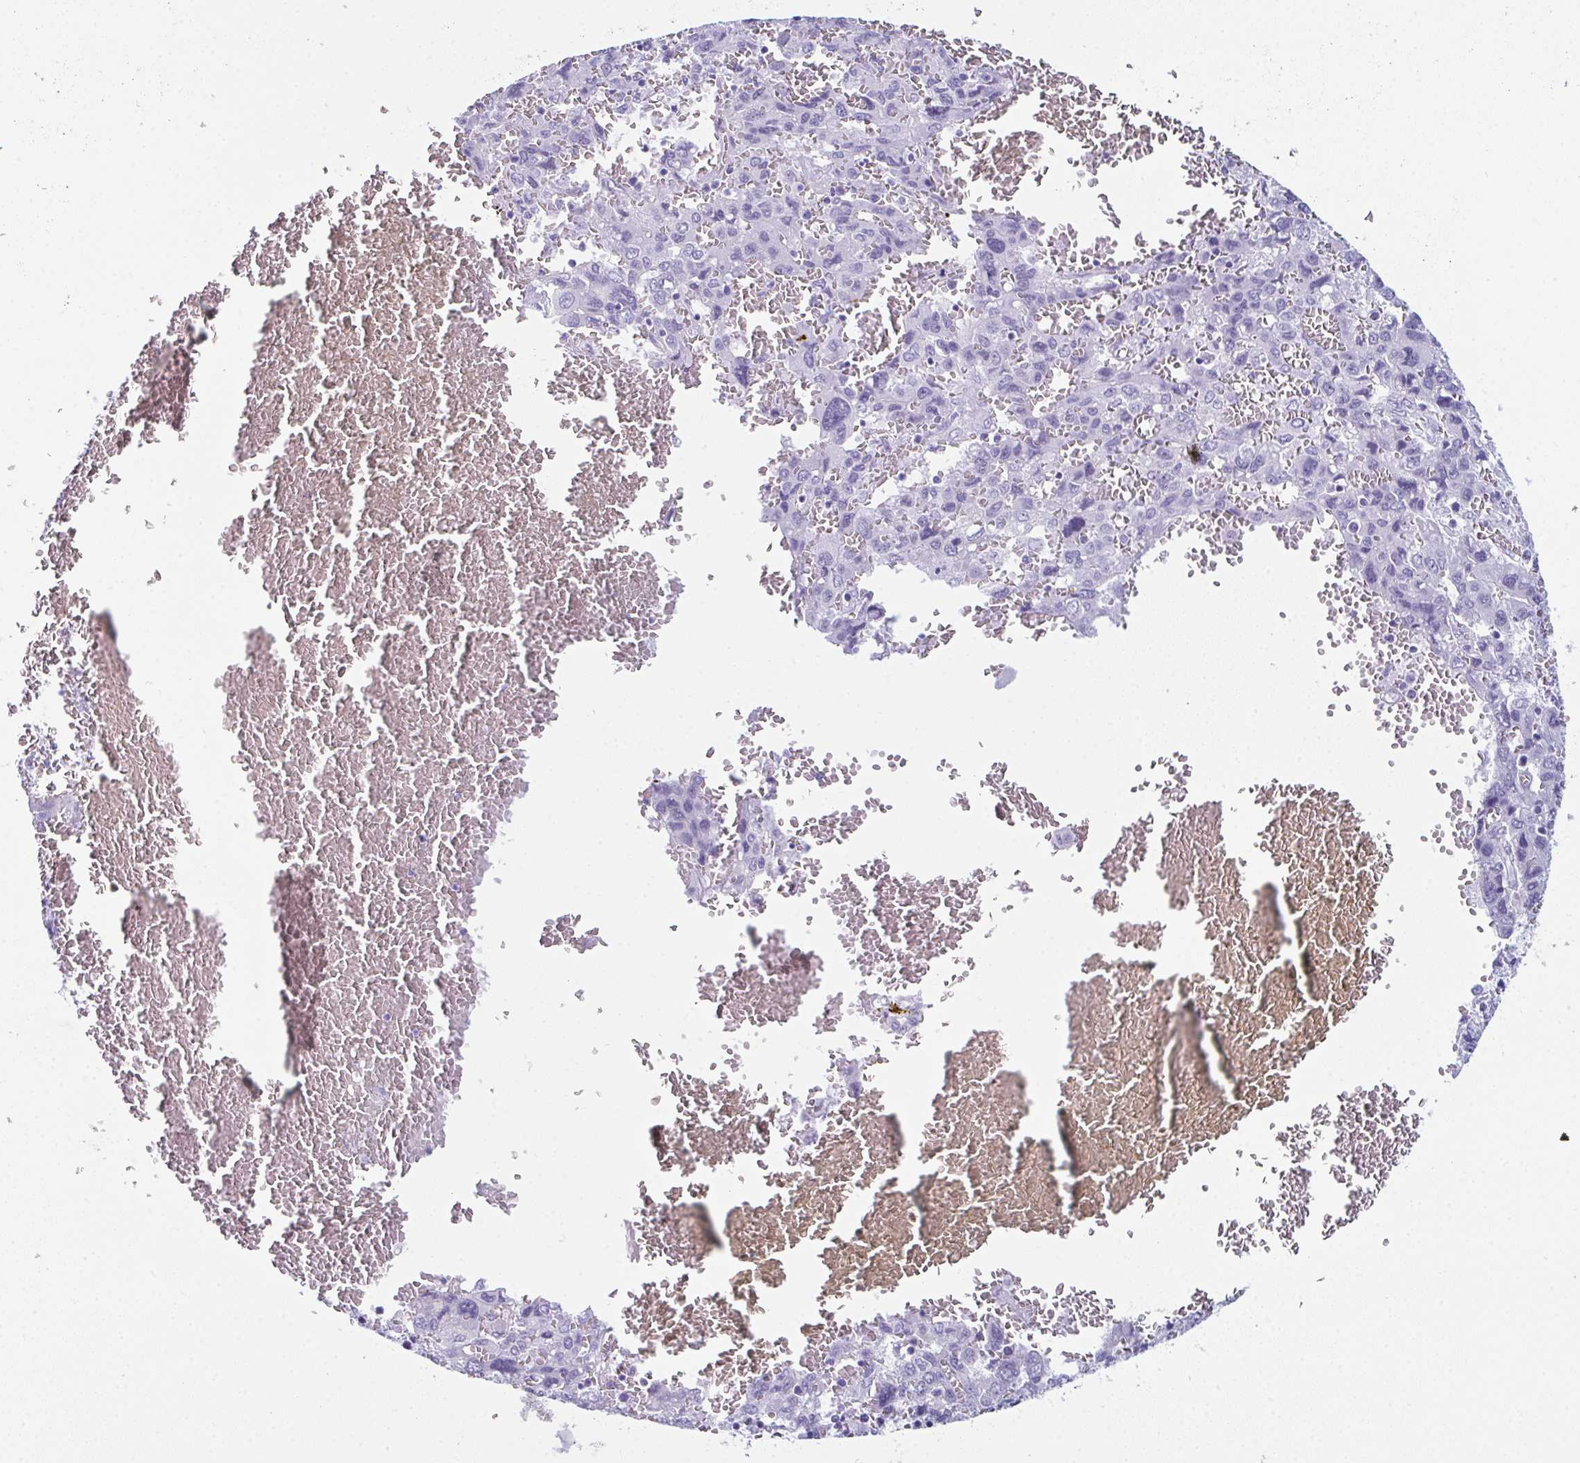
{"staining": {"intensity": "negative", "quantity": "none", "location": "none"}, "tissue": "liver cancer", "cell_type": "Tumor cells", "image_type": "cancer", "snomed": [{"axis": "morphology", "description": "Carcinoma, Hepatocellular, NOS"}, {"axis": "topography", "description": "Liver"}], "caption": "Human liver cancer stained for a protein using immunohistochemistry (IHC) displays no staining in tumor cells.", "gene": "ENKUR", "patient": {"sex": "male", "age": 69}}